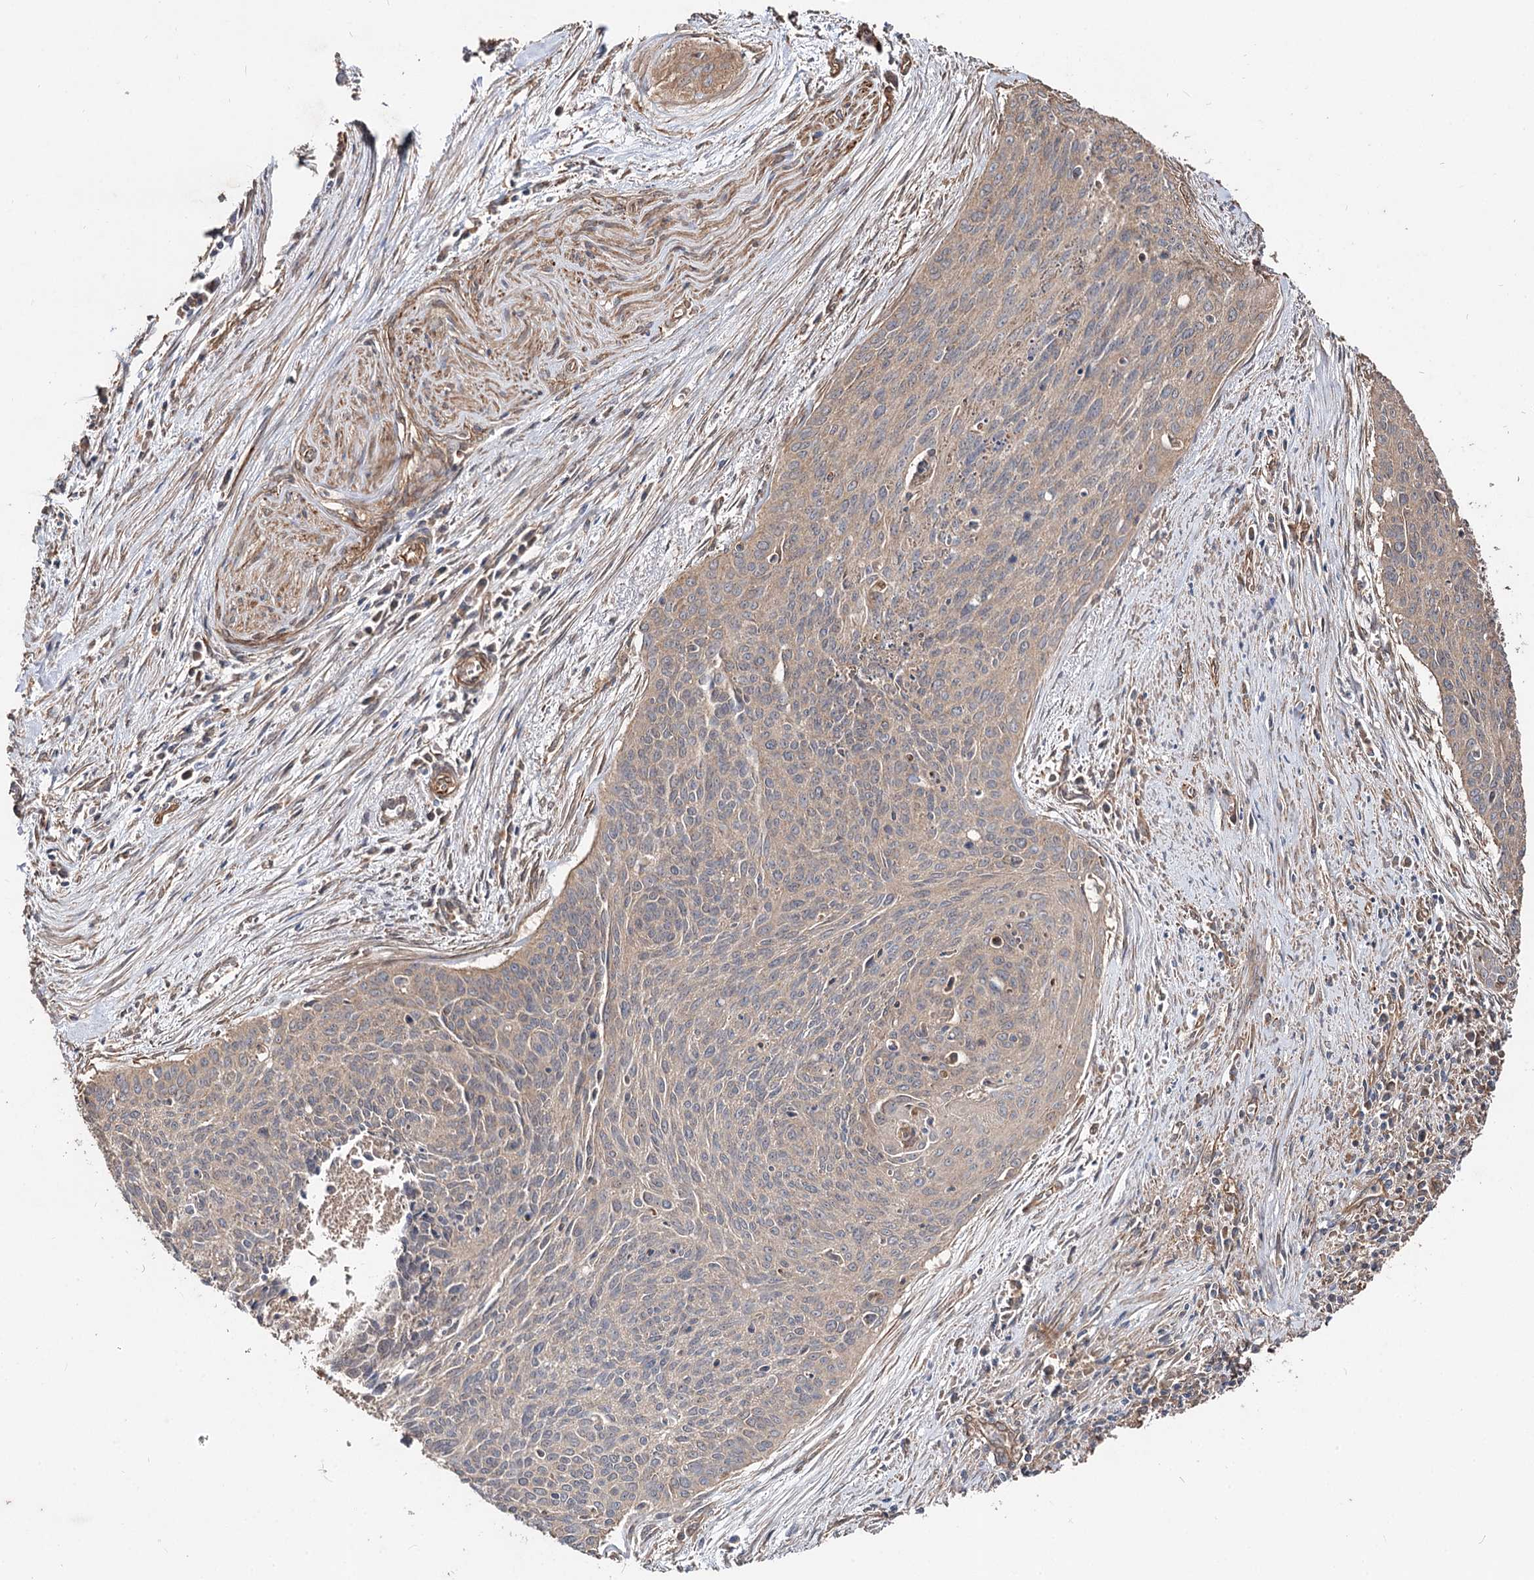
{"staining": {"intensity": "weak", "quantity": "25%-75%", "location": "cytoplasmic/membranous"}, "tissue": "cervical cancer", "cell_type": "Tumor cells", "image_type": "cancer", "snomed": [{"axis": "morphology", "description": "Squamous cell carcinoma, NOS"}, {"axis": "topography", "description": "Cervix"}], "caption": "Cervical cancer stained with DAB IHC shows low levels of weak cytoplasmic/membranous expression in approximately 25%-75% of tumor cells. (brown staining indicates protein expression, while blue staining denotes nuclei).", "gene": "SPART", "patient": {"sex": "female", "age": 55}}